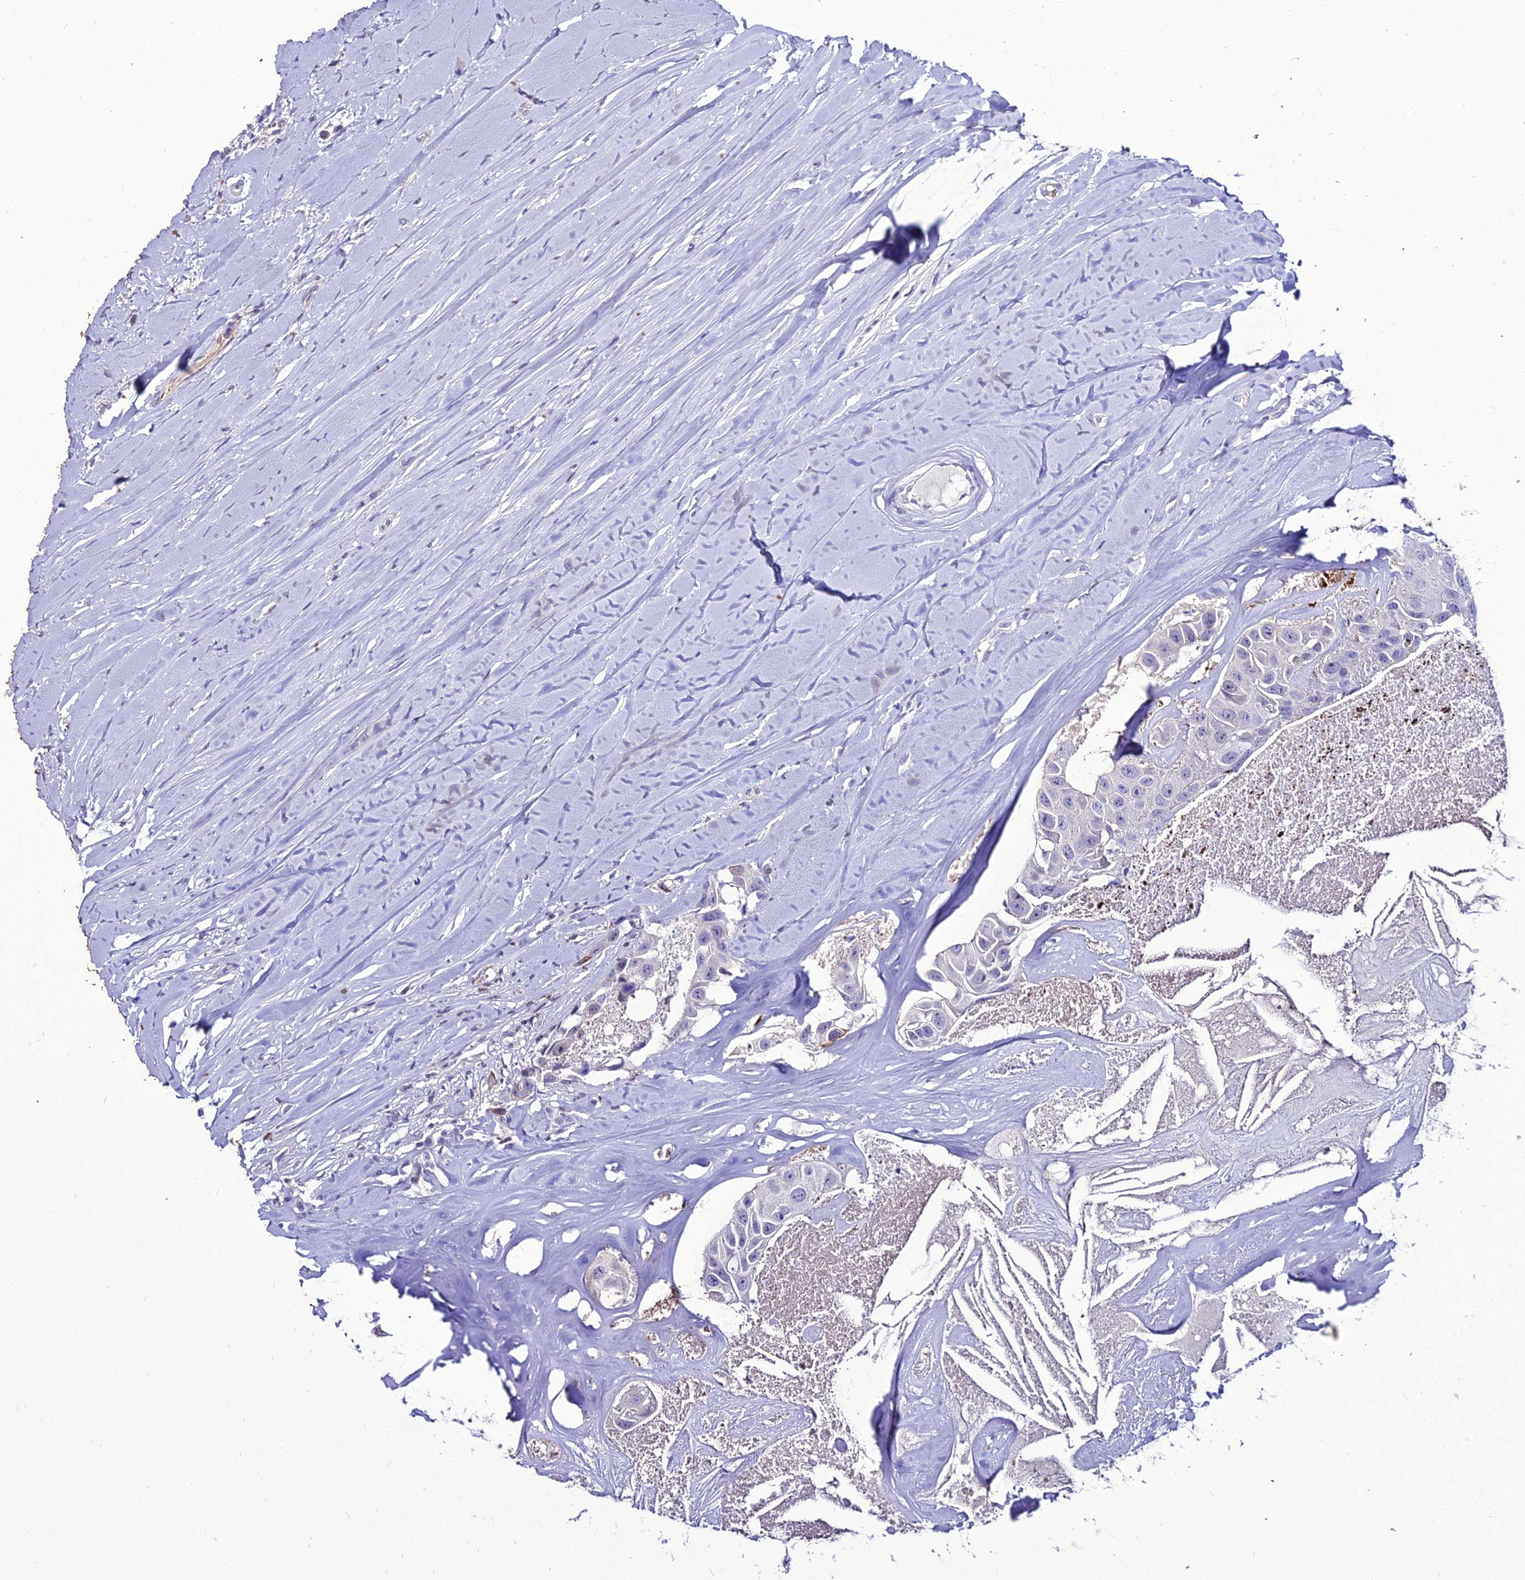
{"staining": {"intensity": "negative", "quantity": "none", "location": "none"}, "tissue": "head and neck cancer", "cell_type": "Tumor cells", "image_type": "cancer", "snomed": [{"axis": "morphology", "description": "Adenocarcinoma, NOS"}, {"axis": "morphology", "description": "Adenocarcinoma, metastatic, NOS"}, {"axis": "topography", "description": "Head-Neck"}], "caption": "Immunohistochemical staining of head and neck cancer exhibits no significant staining in tumor cells.", "gene": "SHQ1", "patient": {"sex": "male", "age": 75}}